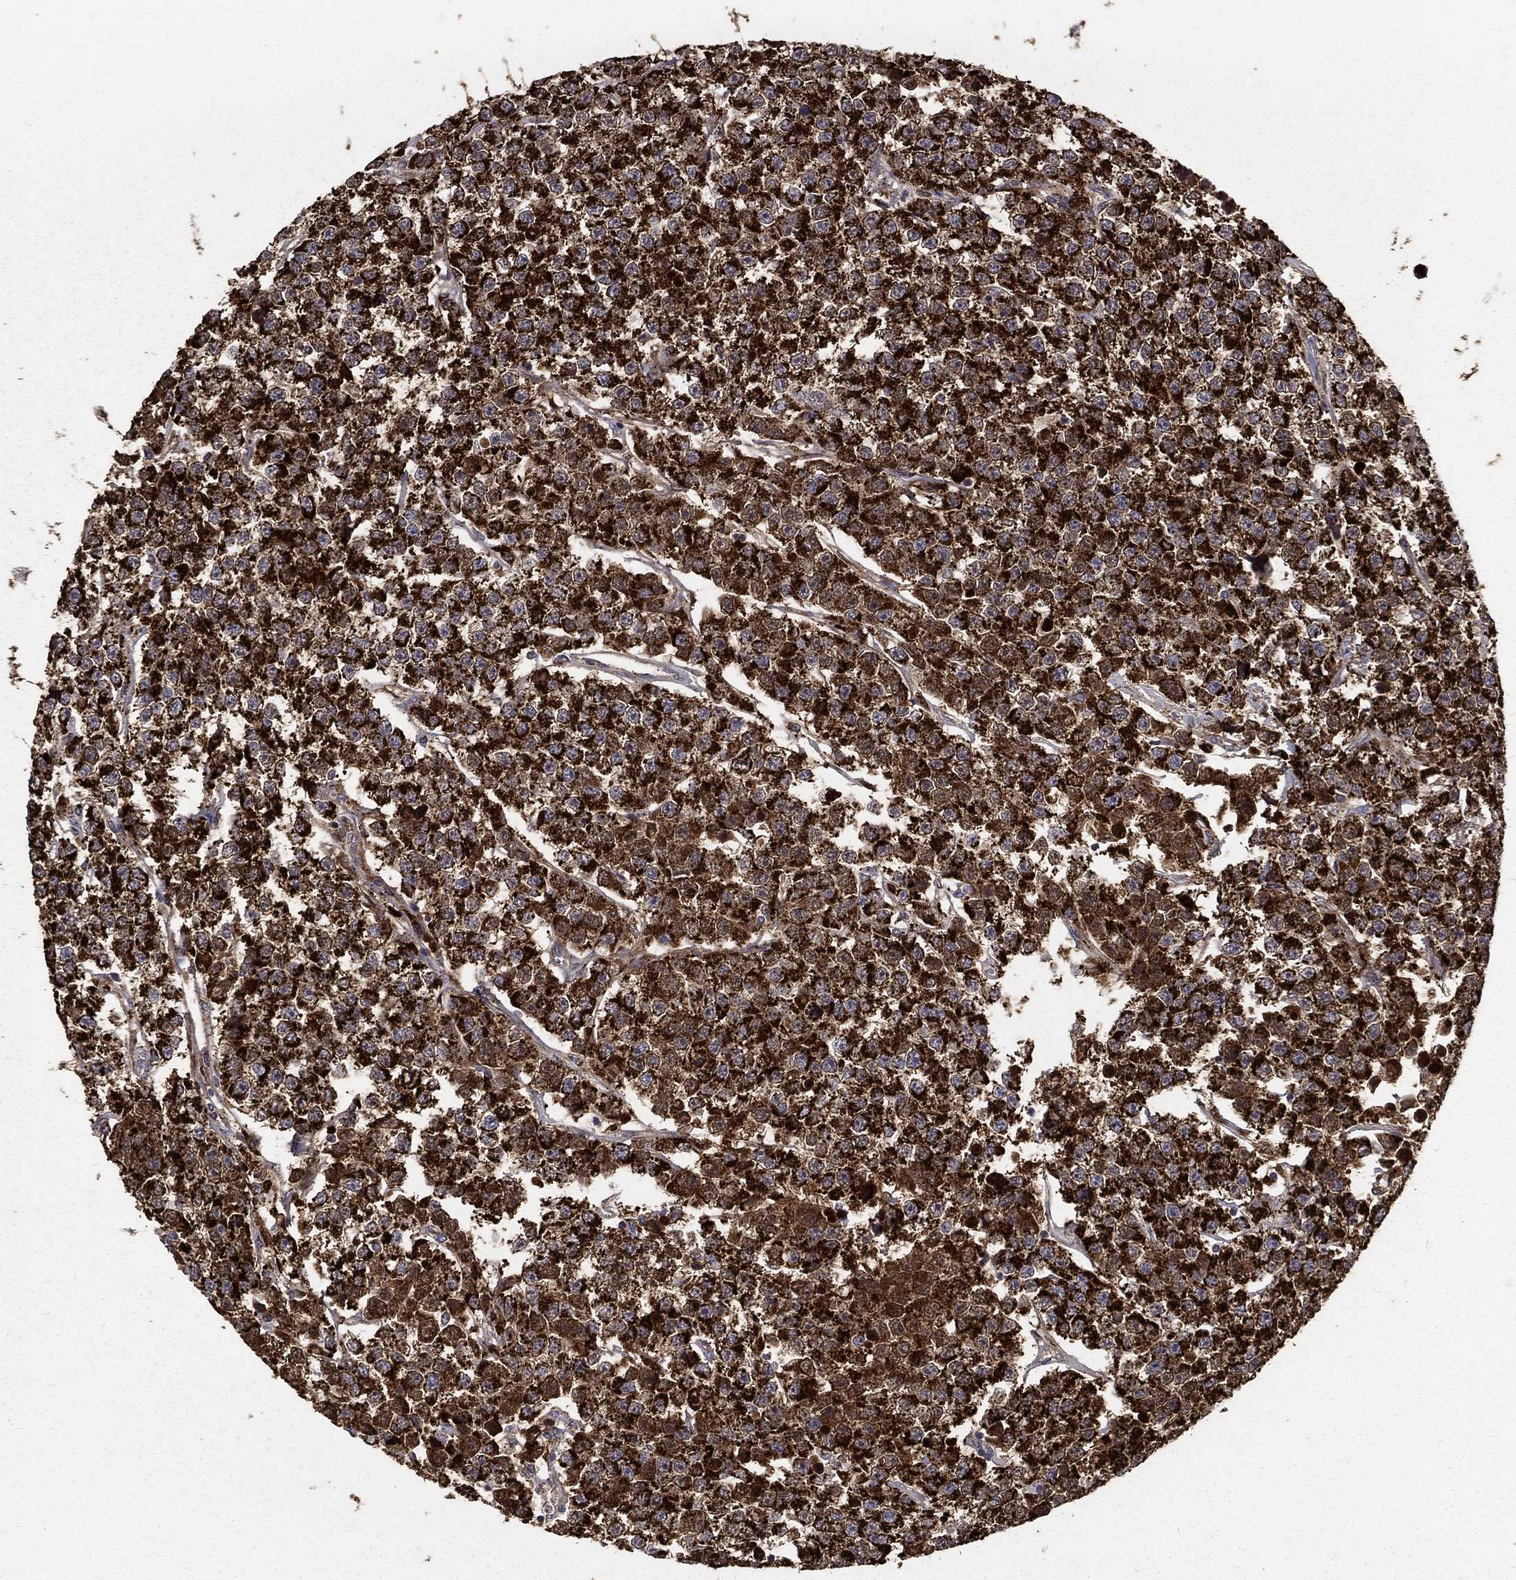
{"staining": {"intensity": "strong", "quantity": ">75%", "location": "cytoplasmic/membranous"}, "tissue": "testis cancer", "cell_type": "Tumor cells", "image_type": "cancer", "snomed": [{"axis": "morphology", "description": "Seminoma, NOS"}, {"axis": "topography", "description": "Testis"}], "caption": "Immunohistochemistry (DAB (3,3'-diaminobenzidine)) staining of seminoma (testis) reveals strong cytoplasmic/membranous protein expression in approximately >75% of tumor cells. (IHC, brightfield microscopy, high magnification).", "gene": "GCSH", "patient": {"sex": "male", "age": 59}}